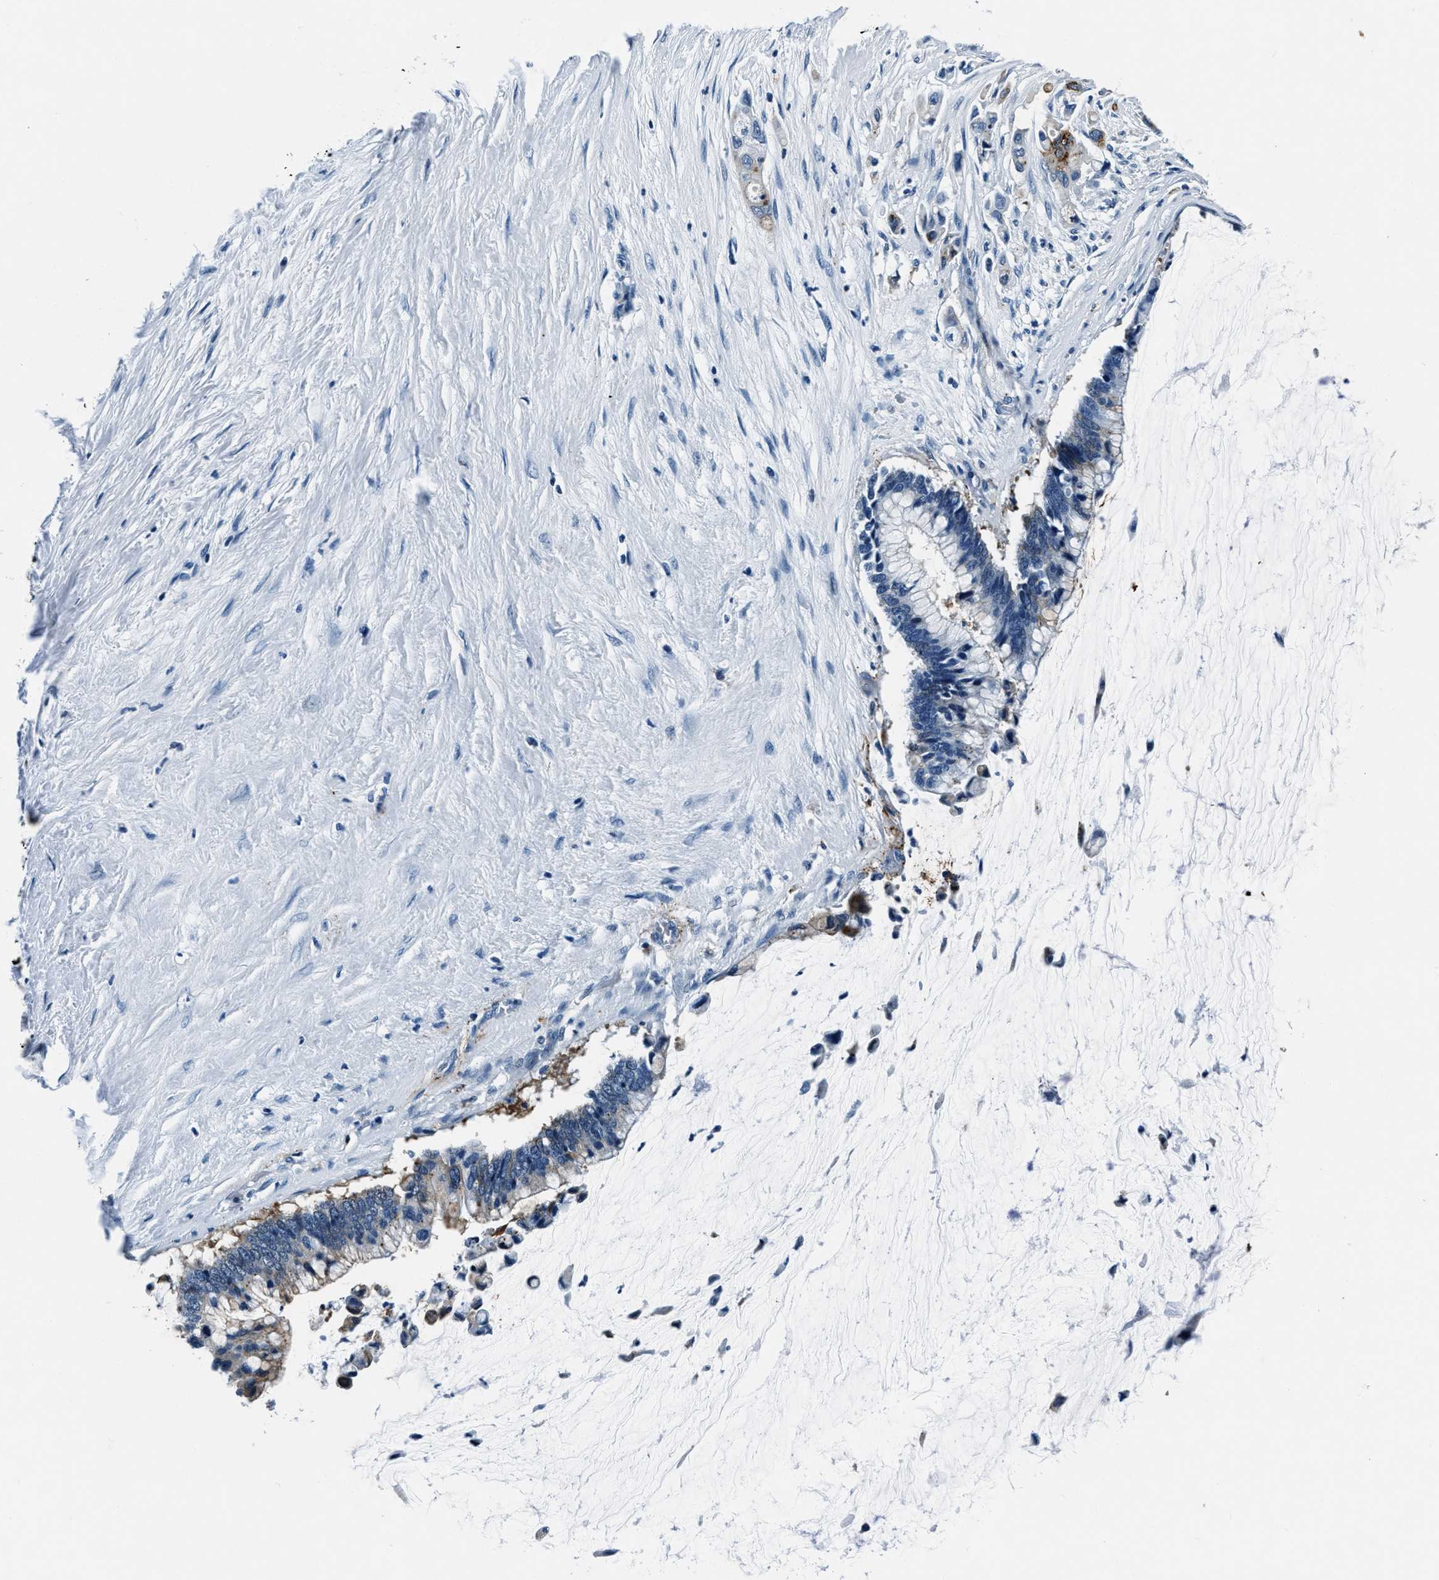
{"staining": {"intensity": "moderate", "quantity": "<25%", "location": "cytoplasmic/membranous"}, "tissue": "pancreatic cancer", "cell_type": "Tumor cells", "image_type": "cancer", "snomed": [{"axis": "morphology", "description": "Adenocarcinoma, NOS"}, {"axis": "topography", "description": "Pancreas"}], "caption": "Immunohistochemistry staining of adenocarcinoma (pancreatic), which demonstrates low levels of moderate cytoplasmic/membranous expression in approximately <25% of tumor cells indicating moderate cytoplasmic/membranous protein staining. The staining was performed using DAB (3,3'-diaminobenzidine) (brown) for protein detection and nuclei were counterstained in hematoxylin (blue).", "gene": "PTPDC1", "patient": {"sex": "male", "age": 41}}